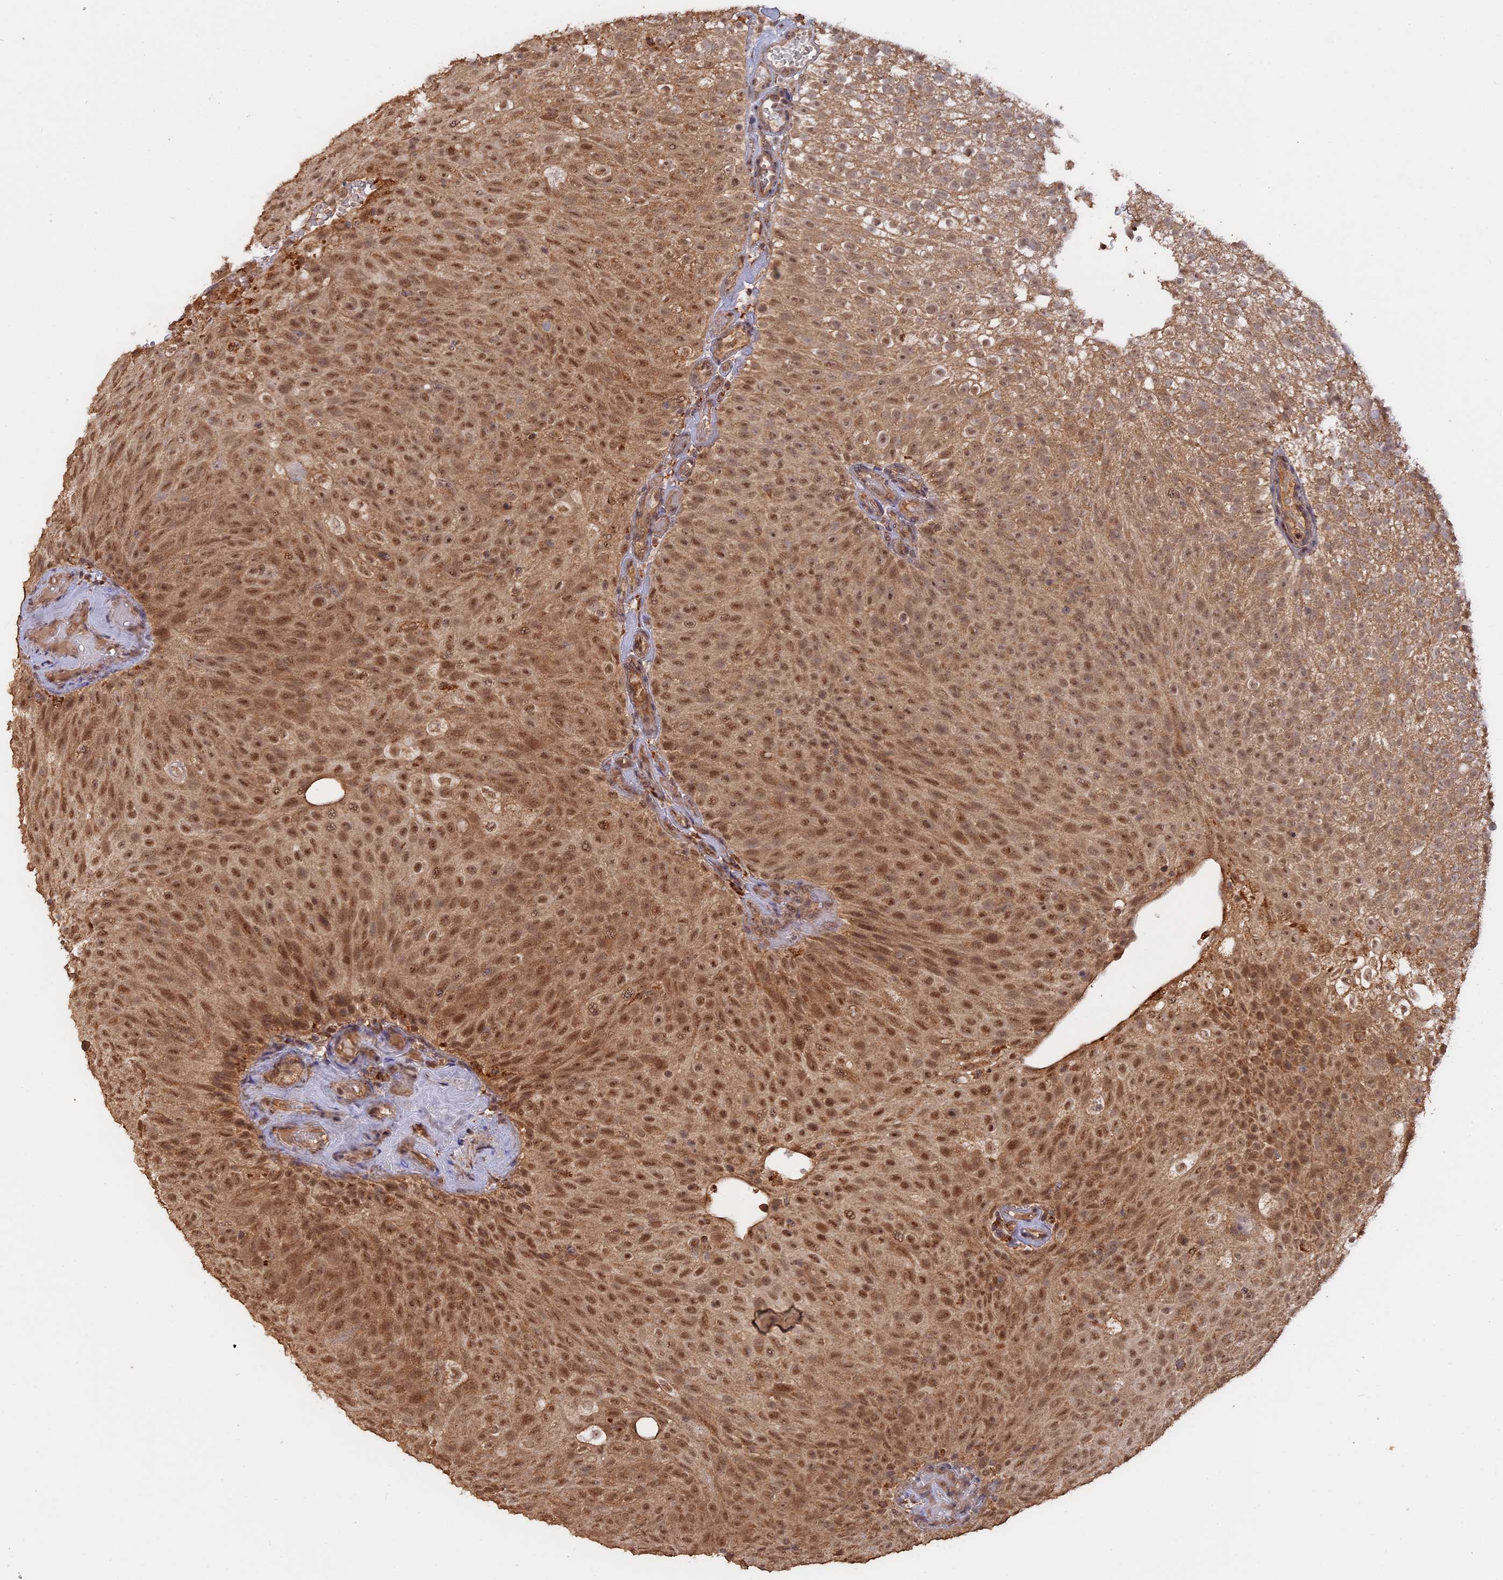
{"staining": {"intensity": "moderate", "quantity": ">75%", "location": "cytoplasmic/membranous,nuclear"}, "tissue": "urothelial cancer", "cell_type": "Tumor cells", "image_type": "cancer", "snomed": [{"axis": "morphology", "description": "Urothelial carcinoma, Low grade"}, {"axis": "topography", "description": "Urinary bladder"}], "caption": "Immunohistochemistry (IHC) of human low-grade urothelial carcinoma shows medium levels of moderate cytoplasmic/membranous and nuclear expression in about >75% of tumor cells.", "gene": "FAM210B", "patient": {"sex": "male", "age": 78}}